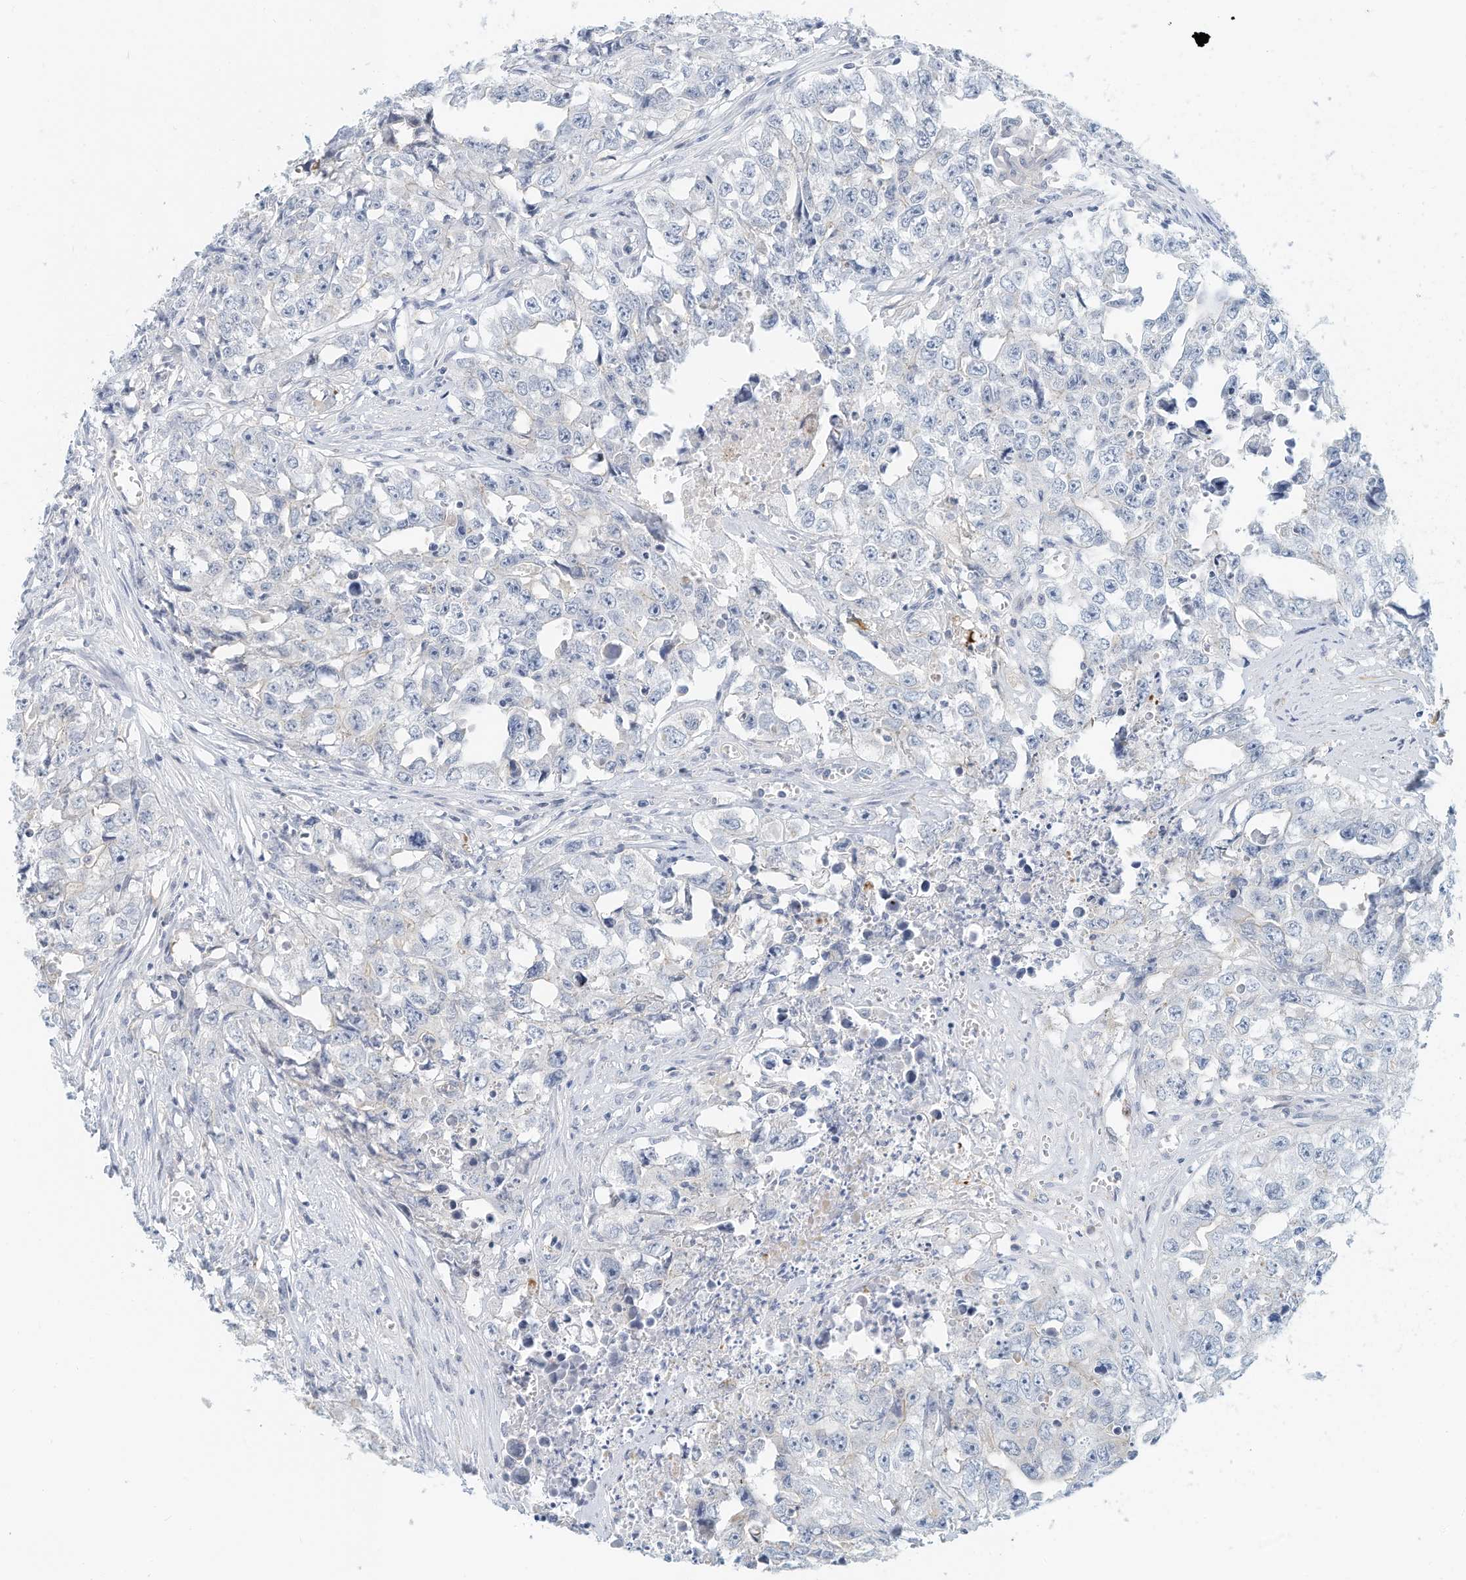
{"staining": {"intensity": "negative", "quantity": "none", "location": "none"}, "tissue": "testis cancer", "cell_type": "Tumor cells", "image_type": "cancer", "snomed": [{"axis": "morphology", "description": "Seminoma, NOS"}, {"axis": "morphology", "description": "Carcinoma, Embryonal, NOS"}, {"axis": "topography", "description": "Testis"}], "caption": "Testis seminoma stained for a protein using IHC demonstrates no positivity tumor cells.", "gene": "MICAL1", "patient": {"sex": "male", "age": 43}}